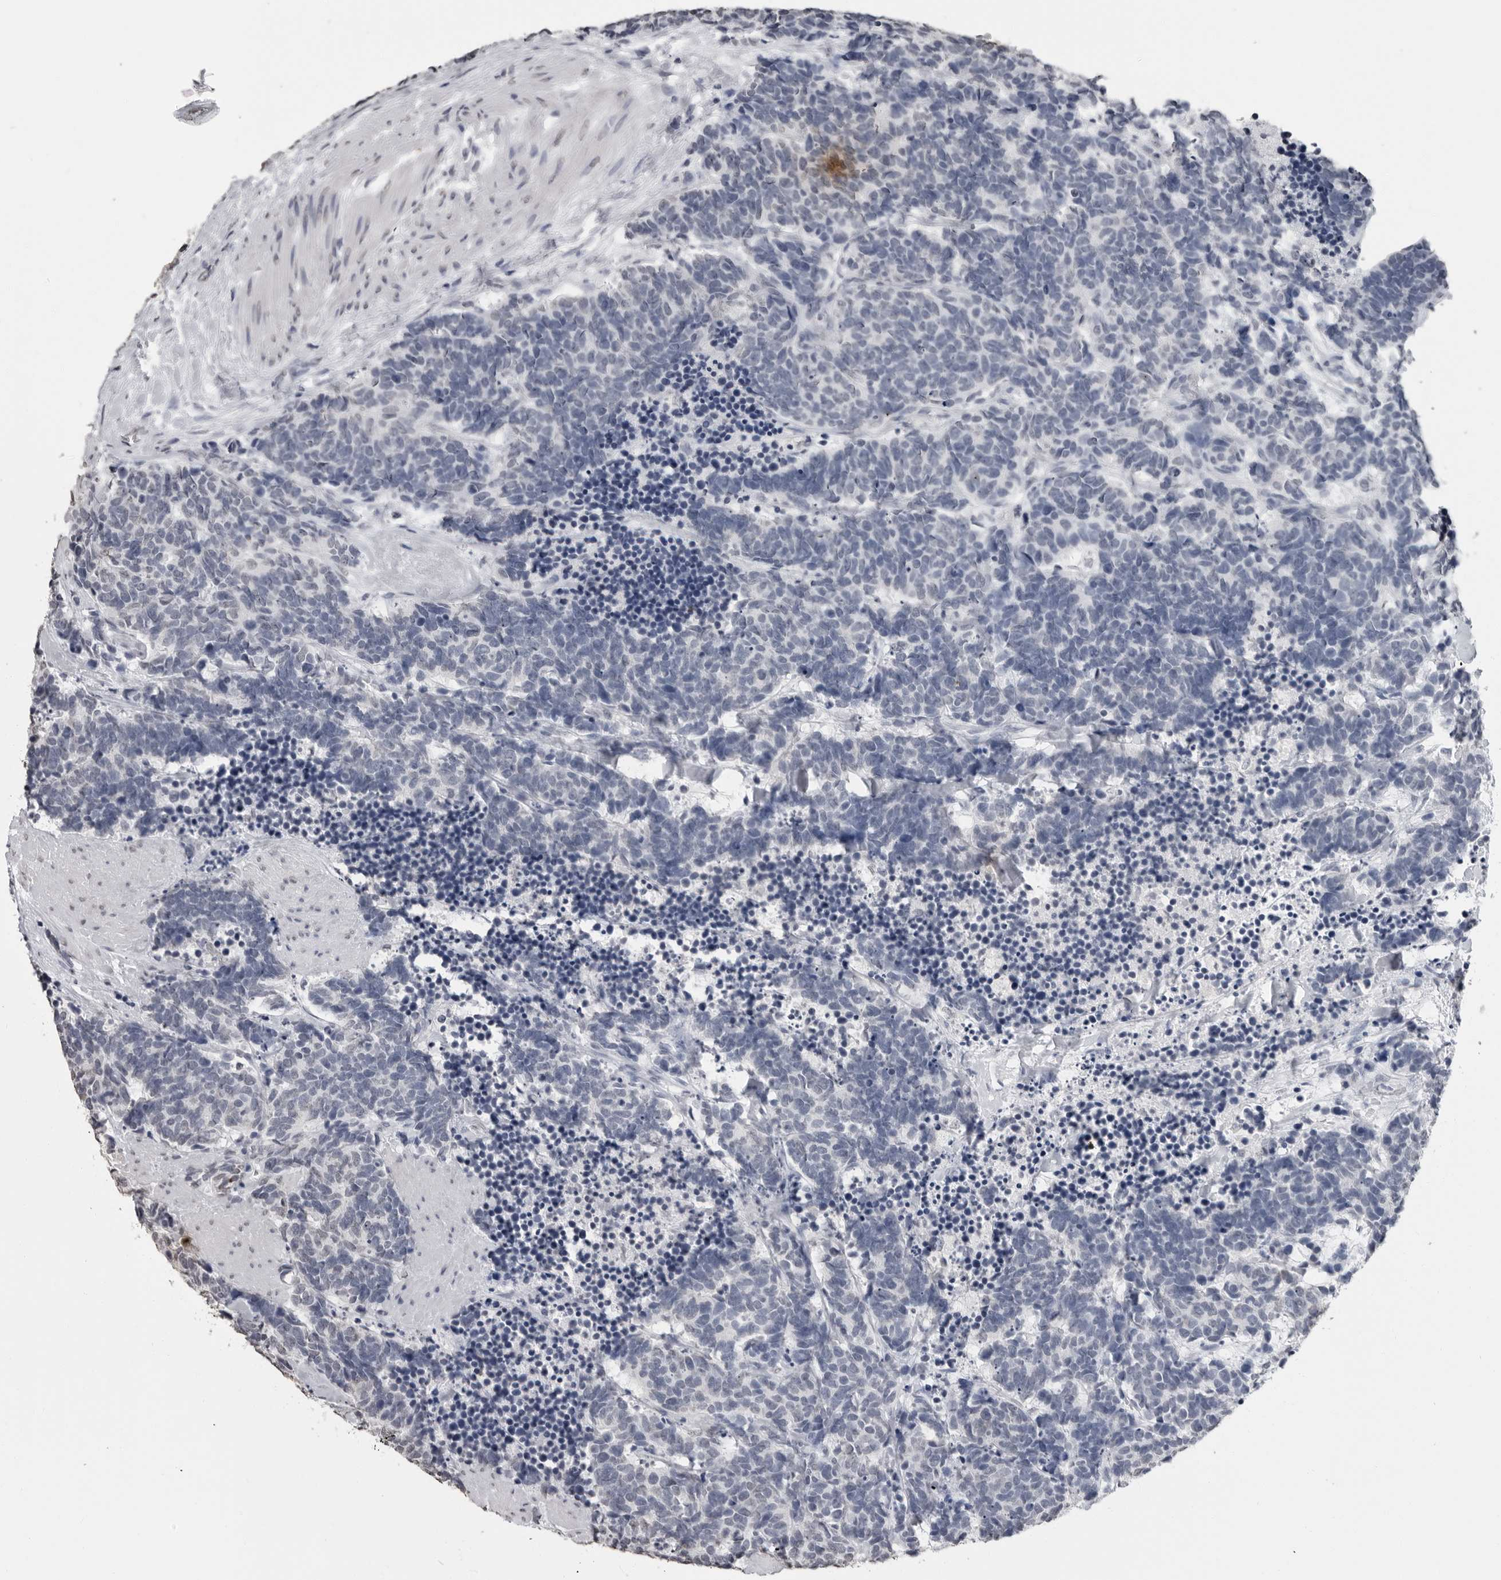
{"staining": {"intensity": "negative", "quantity": "none", "location": "none"}, "tissue": "carcinoid", "cell_type": "Tumor cells", "image_type": "cancer", "snomed": [{"axis": "morphology", "description": "Carcinoma, NOS"}, {"axis": "morphology", "description": "Carcinoid, malignant, NOS"}, {"axis": "topography", "description": "Urinary bladder"}], "caption": "Immunohistochemistry image of neoplastic tissue: carcinoid stained with DAB (3,3'-diaminobenzidine) shows no significant protein positivity in tumor cells.", "gene": "HEPACAM", "patient": {"sex": "male", "age": 57}}